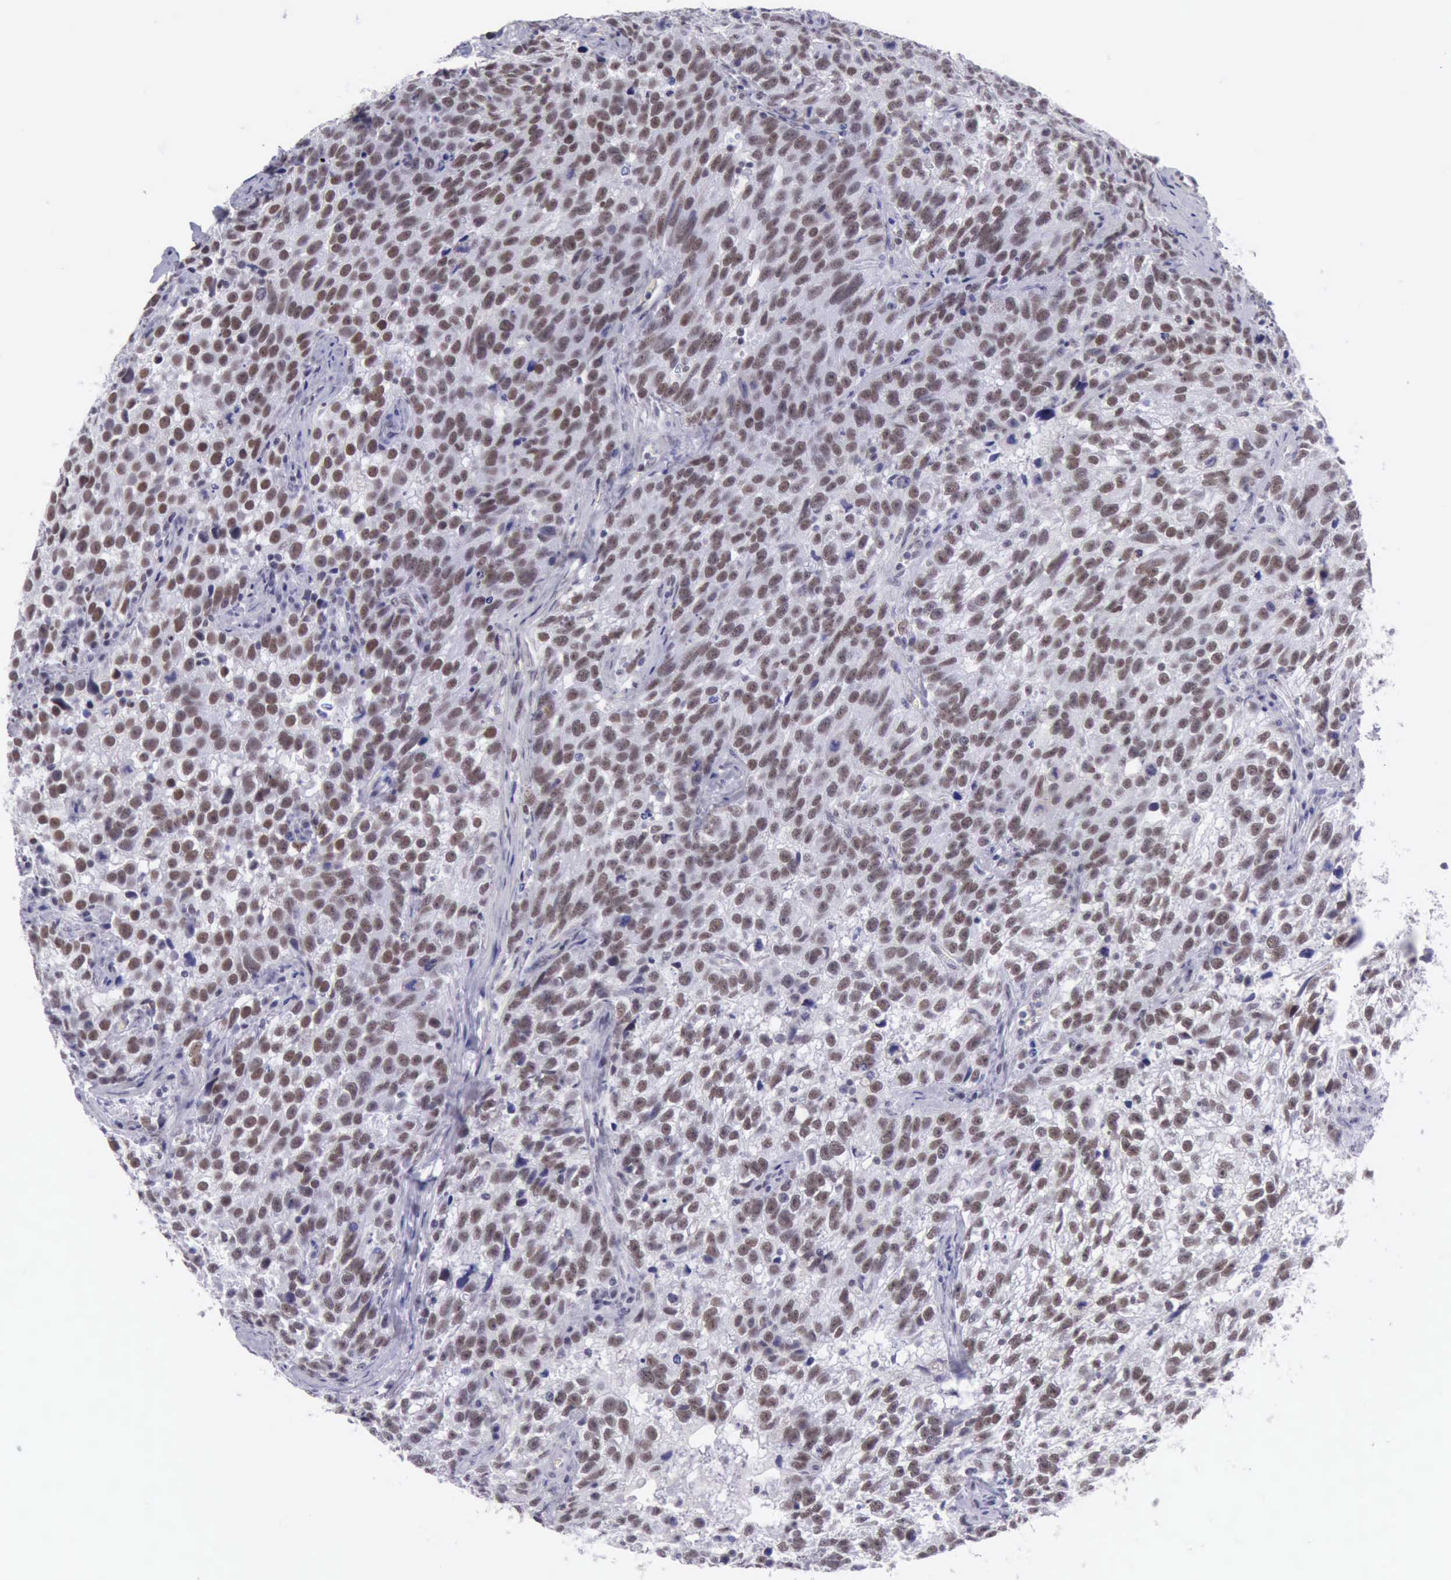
{"staining": {"intensity": "weak", "quantity": "25%-75%", "location": "nuclear"}, "tissue": "testis cancer", "cell_type": "Tumor cells", "image_type": "cancer", "snomed": [{"axis": "morphology", "description": "Seminoma, NOS"}, {"axis": "topography", "description": "Testis"}], "caption": "Weak nuclear positivity is identified in about 25%-75% of tumor cells in testis seminoma.", "gene": "EP300", "patient": {"sex": "male", "age": 38}}